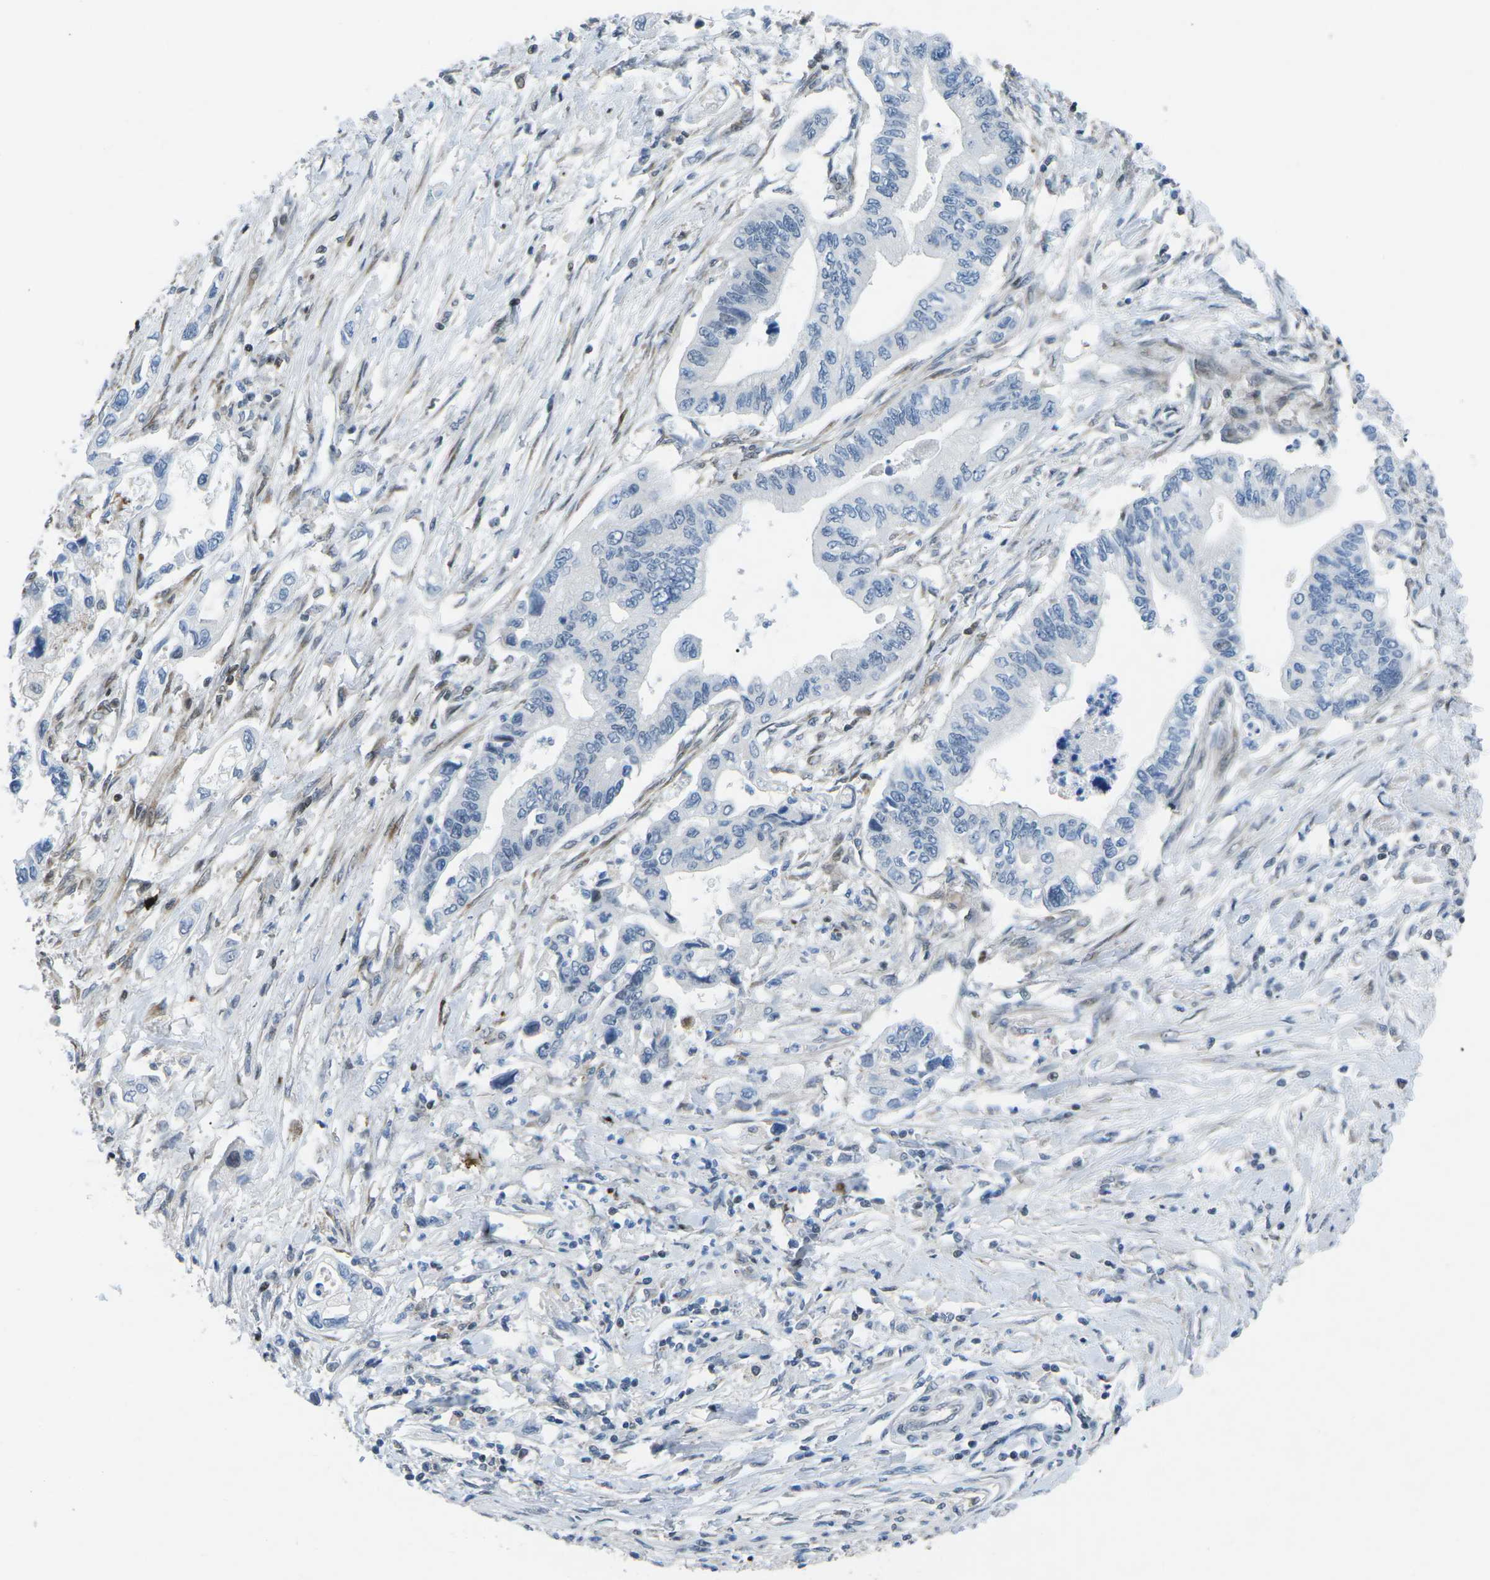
{"staining": {"intensity": "negative", "quantity": "none", "location": "none"}, "tissue": "pancreatic cancer", "cell_type": "Tumor cells", "image_type": "cancer", "snomed": [{"axis": "morphology", "description": "Adenocarcinoma, NOS"}, {"axis": "topography", "description": "Pancreas"}], "caption": "Pancreatic cancer (adenocarcinoma) was stained to show a protein in brown. There is no significant staining in tumor cells.", "gene": "MBNL1", "patient": {"sex": "male", "age": 56}}